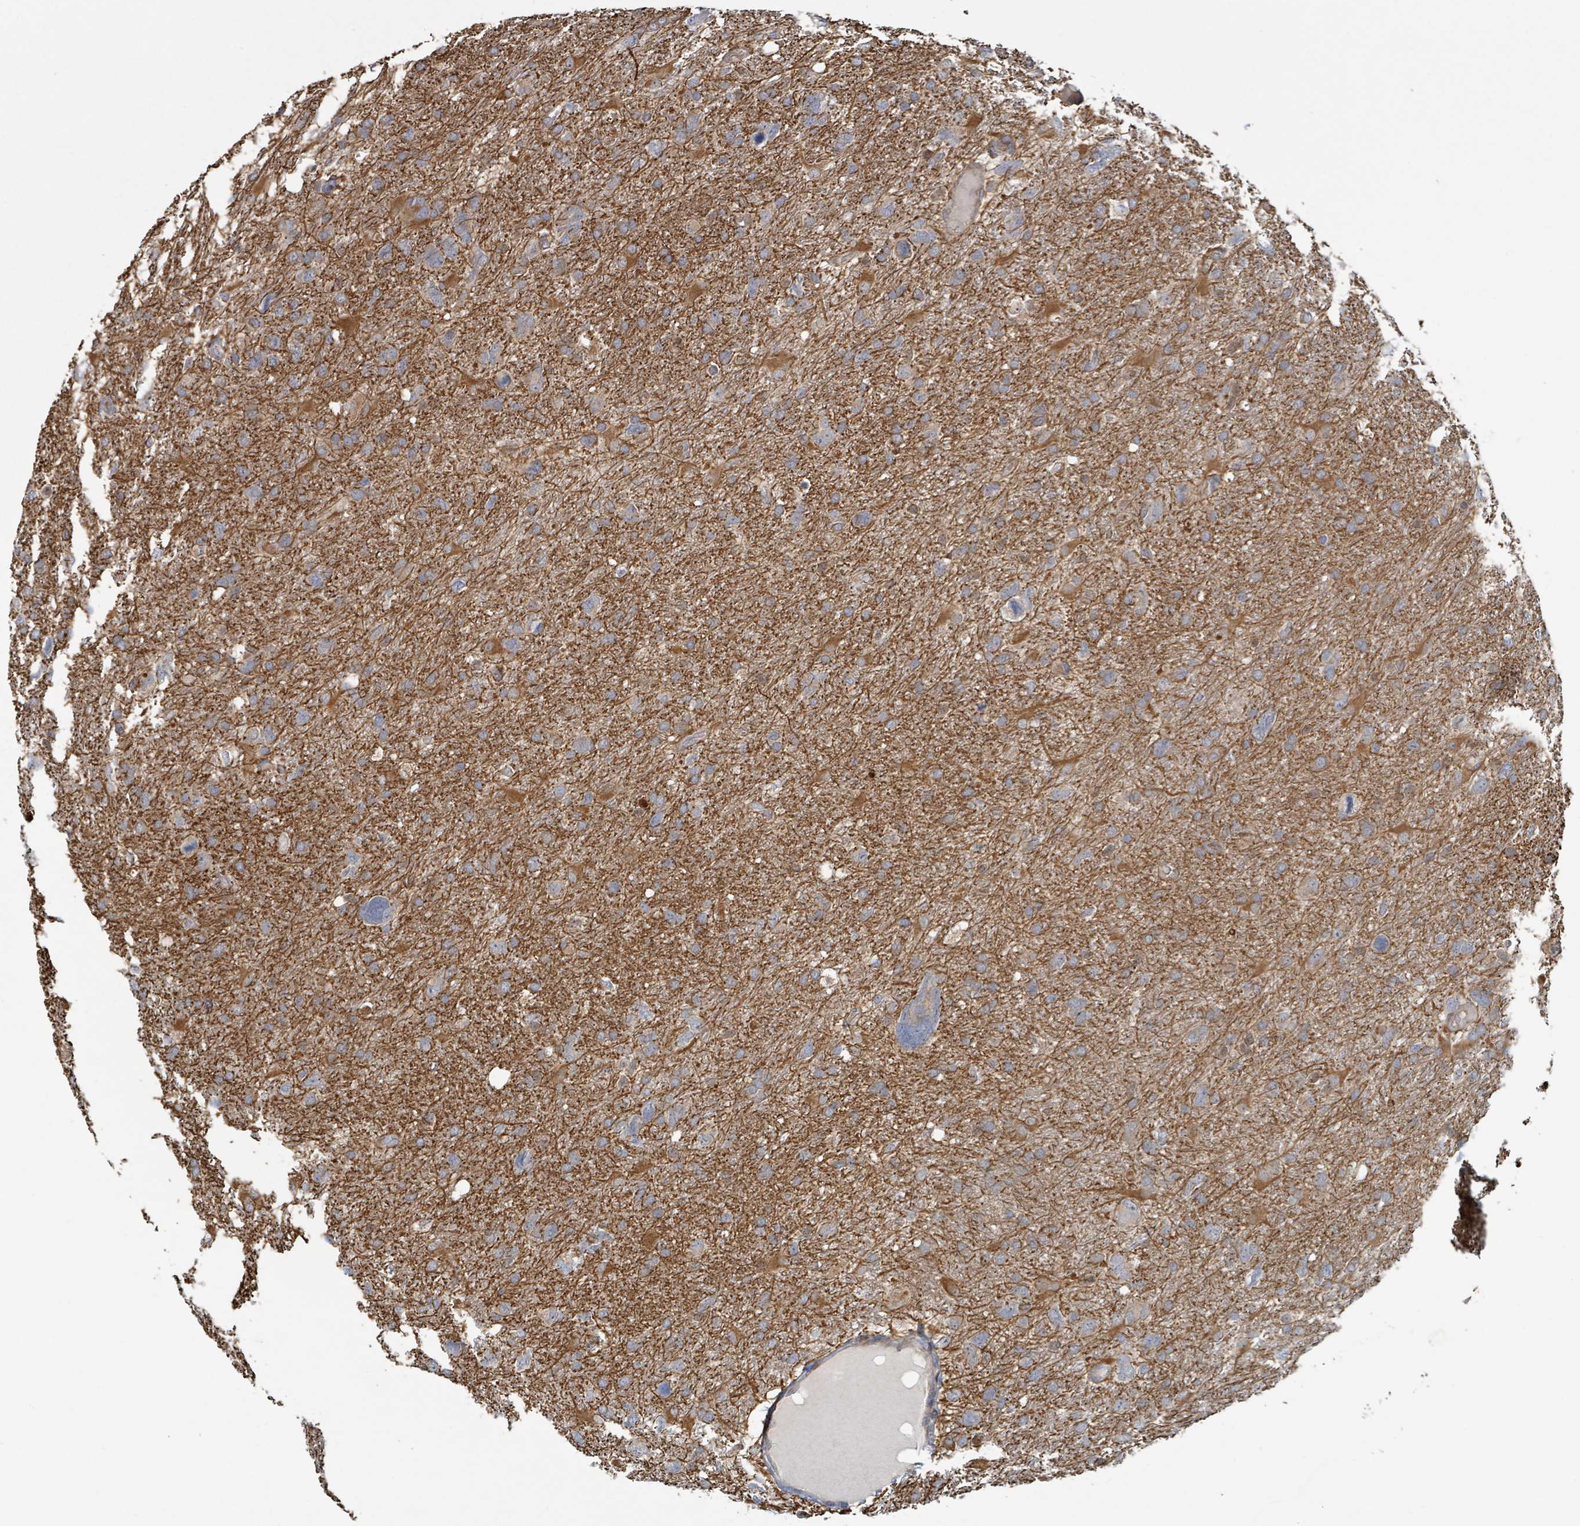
{"staining": {"intensity": "moderate", "quantity": ">75%", "location": "cytoplasmic/membranous"}, "tissue": "glioma", "cell_type": "Tumor cells", "image_type": "cancer", "snomed": [{"axis": "morphology", "description": "Glioma, malignant, High grade"}, {"axis": "topography", "description": "Brain"}], "caption": "An immunohistochemistry (IHC) histopathology image of tumor tissue is shown. Protein staining in brown shows moderate cytoplasmic/membranous positivity in malignant glioma (high-grade) within tumor cells.", "gene": "HIVEP1", "patient": {"sex": "male", "age": 61}}